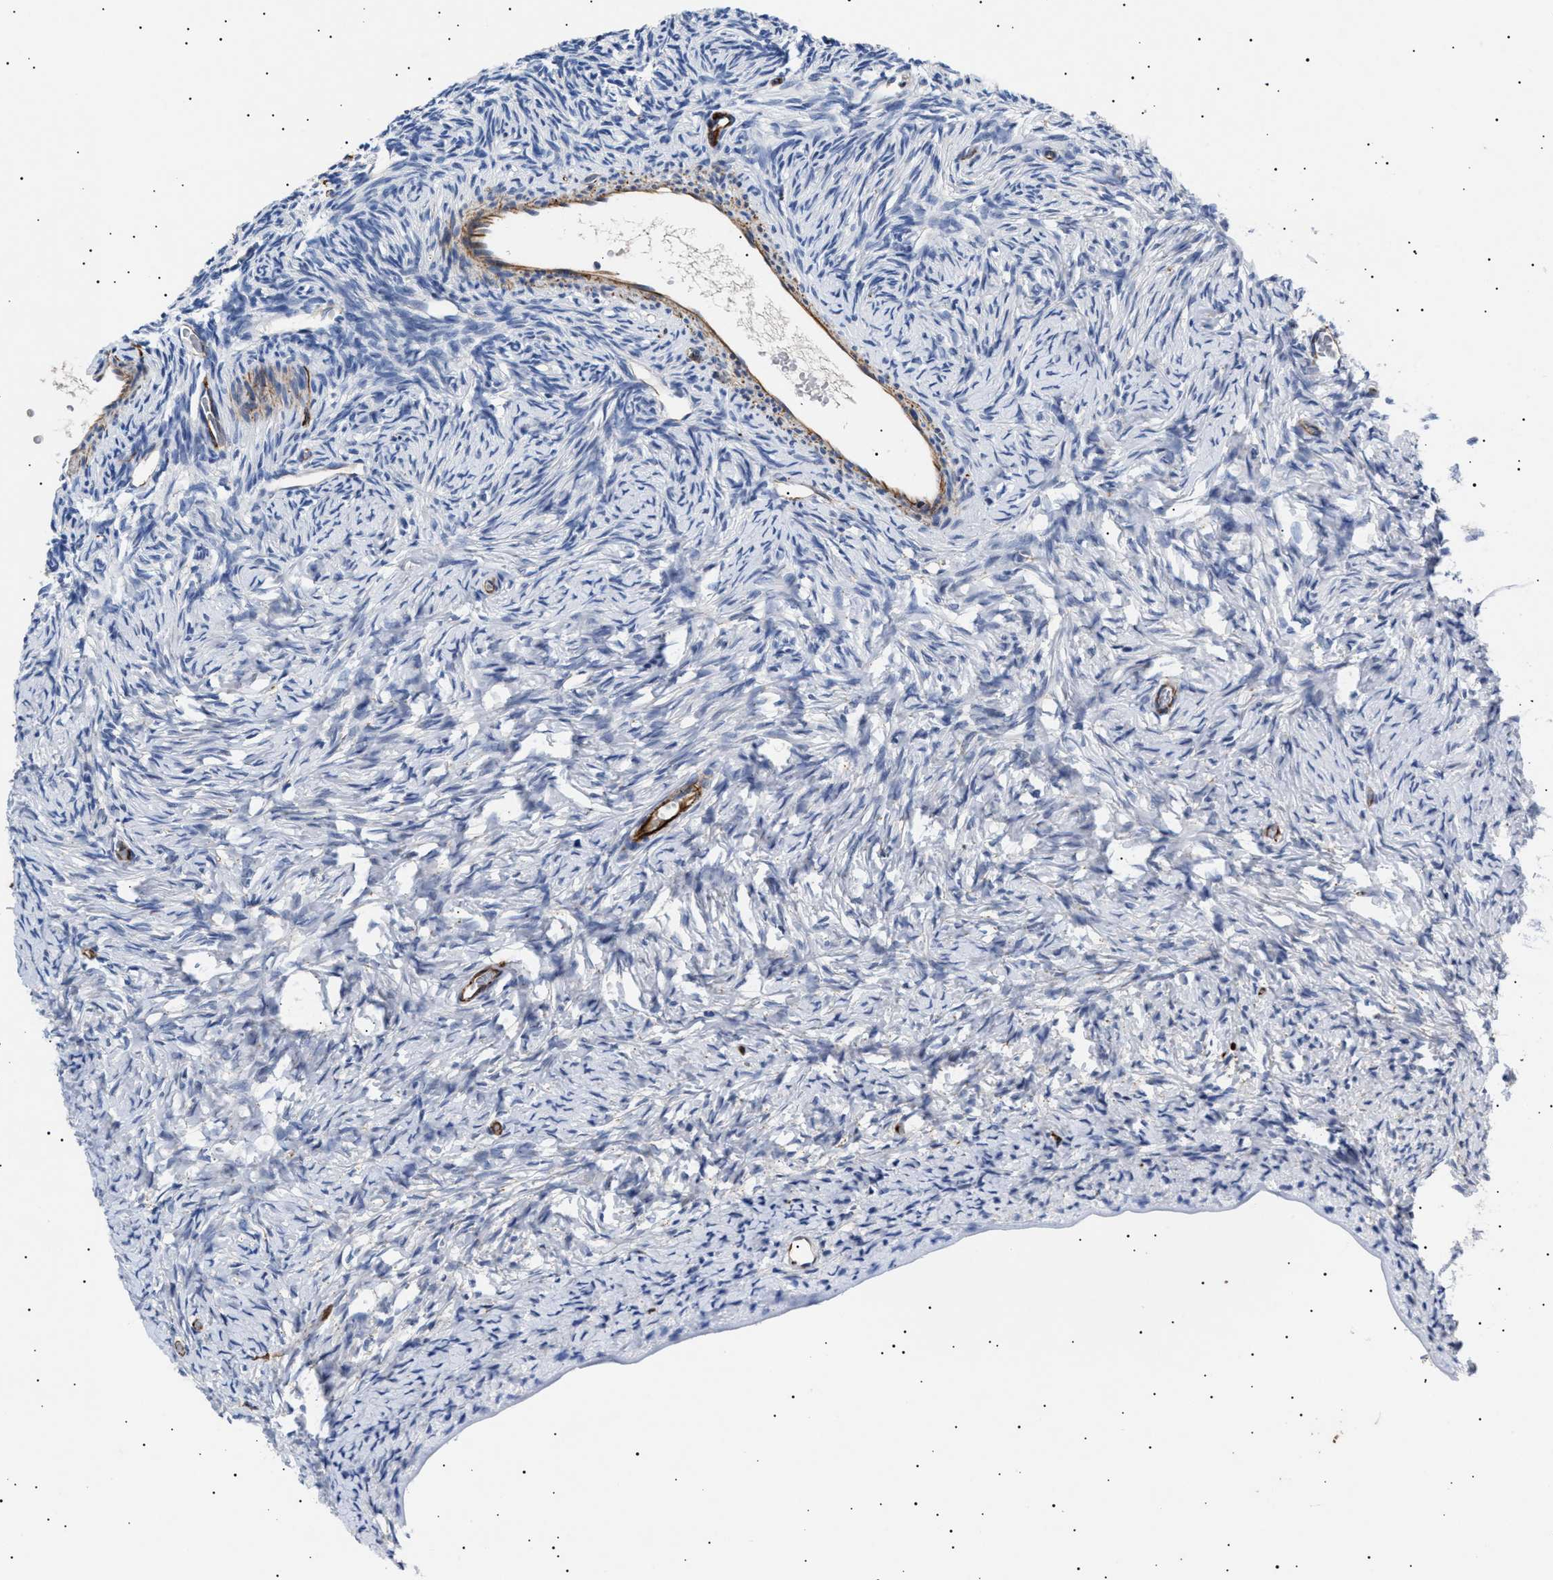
{"staining": {"intensity": "negative", "quantity": "none", "location": "none"}, "tissue": "ovary", "cell_type": "Ovarian stroma cells", "image_type": "normal", "snomed": [{"axis": "morphology", "description": "Normal tissue, NOS"}, {"axis": "topography", "description": "Ovary"}], "caption": "There is no significant staining in ovarian stroma cells of ovary. The staining is performed using DAB brown chromogen with nuclei counter-stained in using hematoxylin.", "gene": "OLFML2A", "patient": {"sex": "female", "age": 27}}